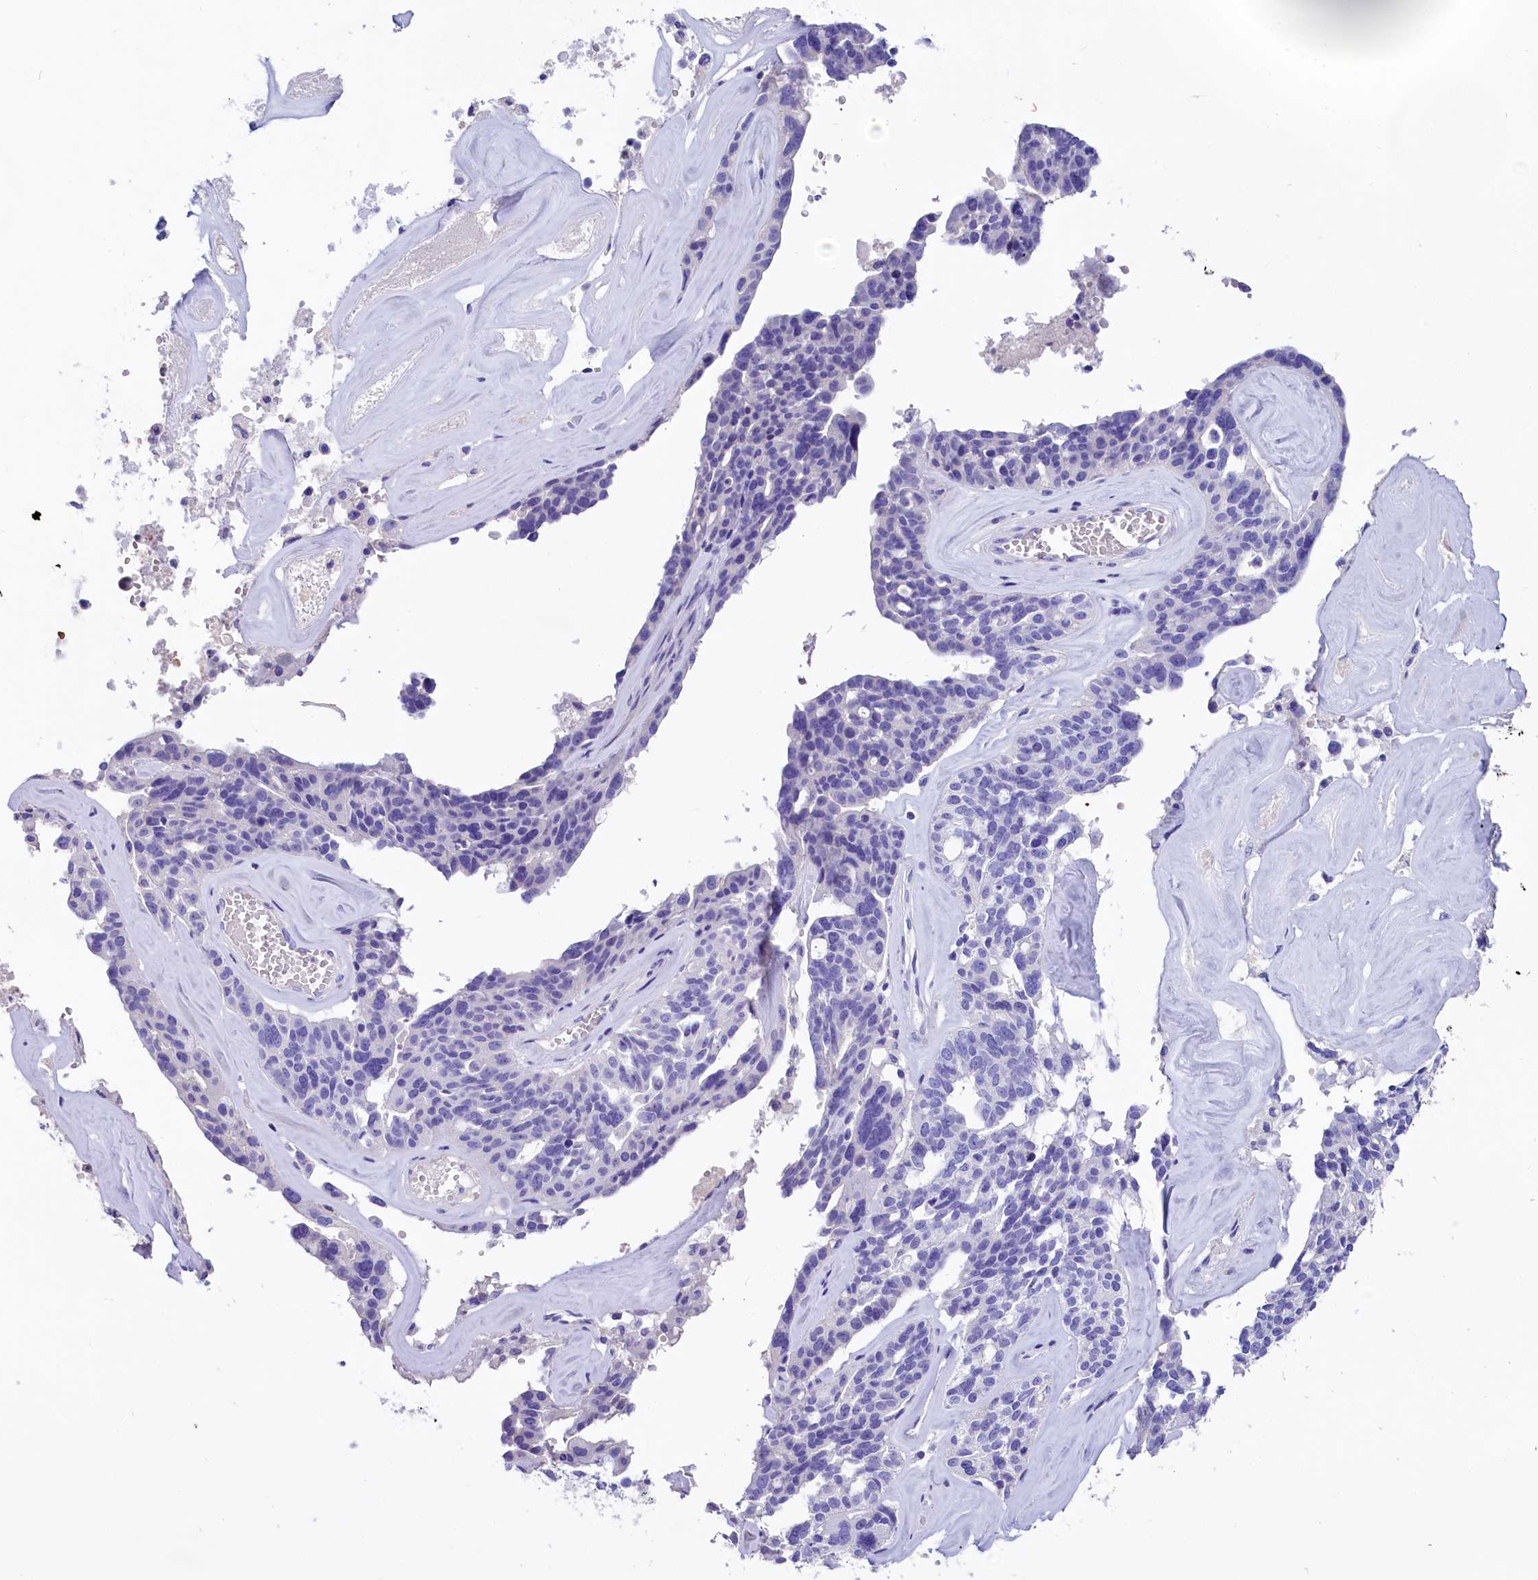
{"staining": {"intensity": "negative", "quantity": "none", "location": "none"}, "tissue": "ovarian cancer", "cell_type": "Tumor cells", "image_type": "cancer", "snomed": [{"axis": "morphology", "description": "Cystadenocarcinoma, serous, NOS"}, {"axis": "topography", "description": "Ovary"}], "caption": "Ovarian cancer (serous cystadenocarcinoma) was stained to show a protein in brown. There is no significant positivity in tumor cells. (DAB (3,3'-diaminobenzidine) immunohistochemistry with hematoxylin counter stain).", "gene": "SULT2A1", "patient": {"sex": "female", "age": 59}}